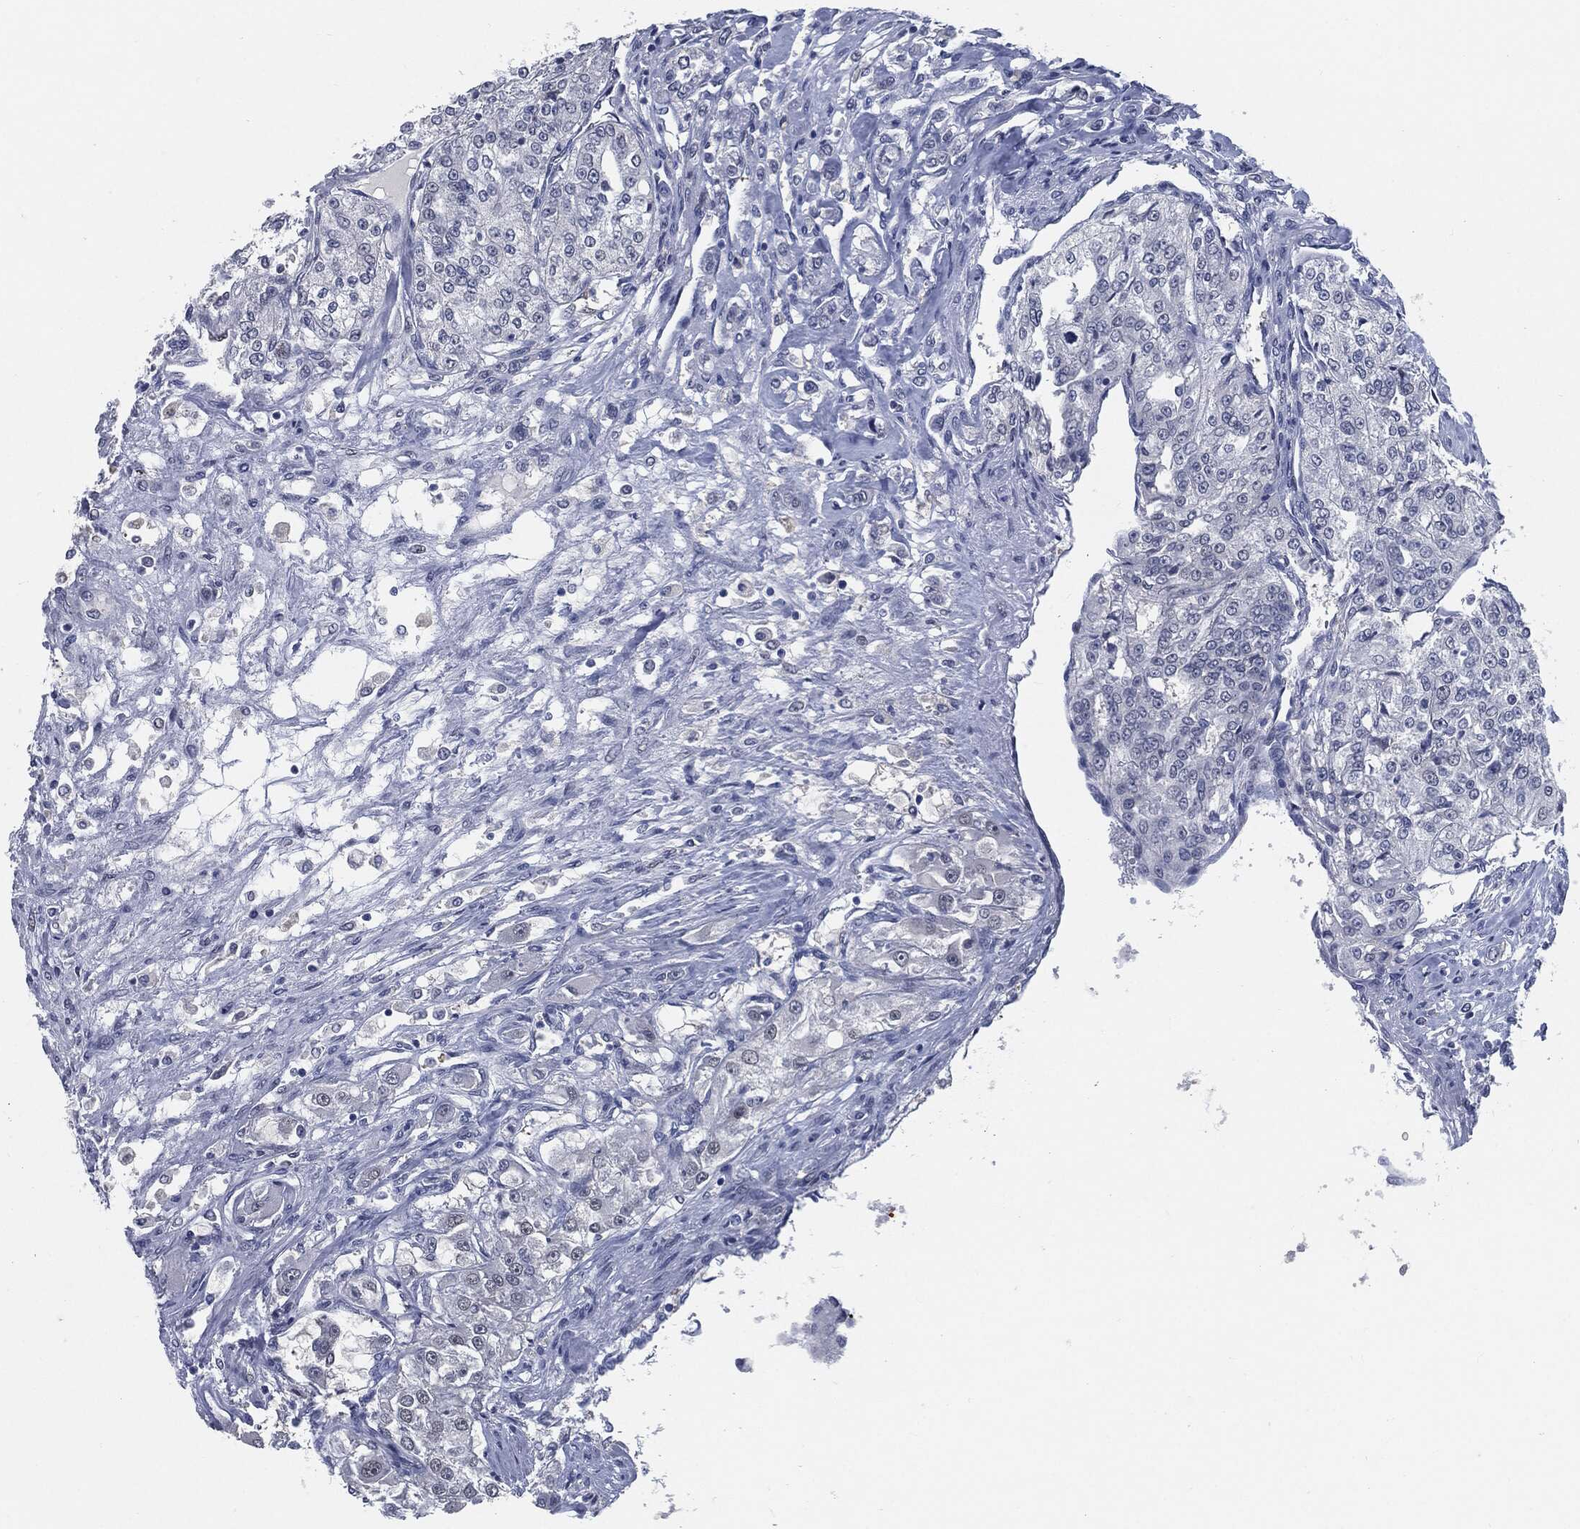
{"staining": {"intensity": "negative", "quantity": "none", "location": "none"}, "tissue": "renal cancer", "cell_type": "Tumor cells", "image_type": "cancer", "snomed": [{"axis": "morphology", "description": "Adenocarcinoma, NOS"}, {"axis": "topography", "description": "Kidney"}], "caption": "An image of human renal cancer is negative for staining in tumor cells.", "gene": "PROM1", "patient": {"sex": "female", "age": 63}}